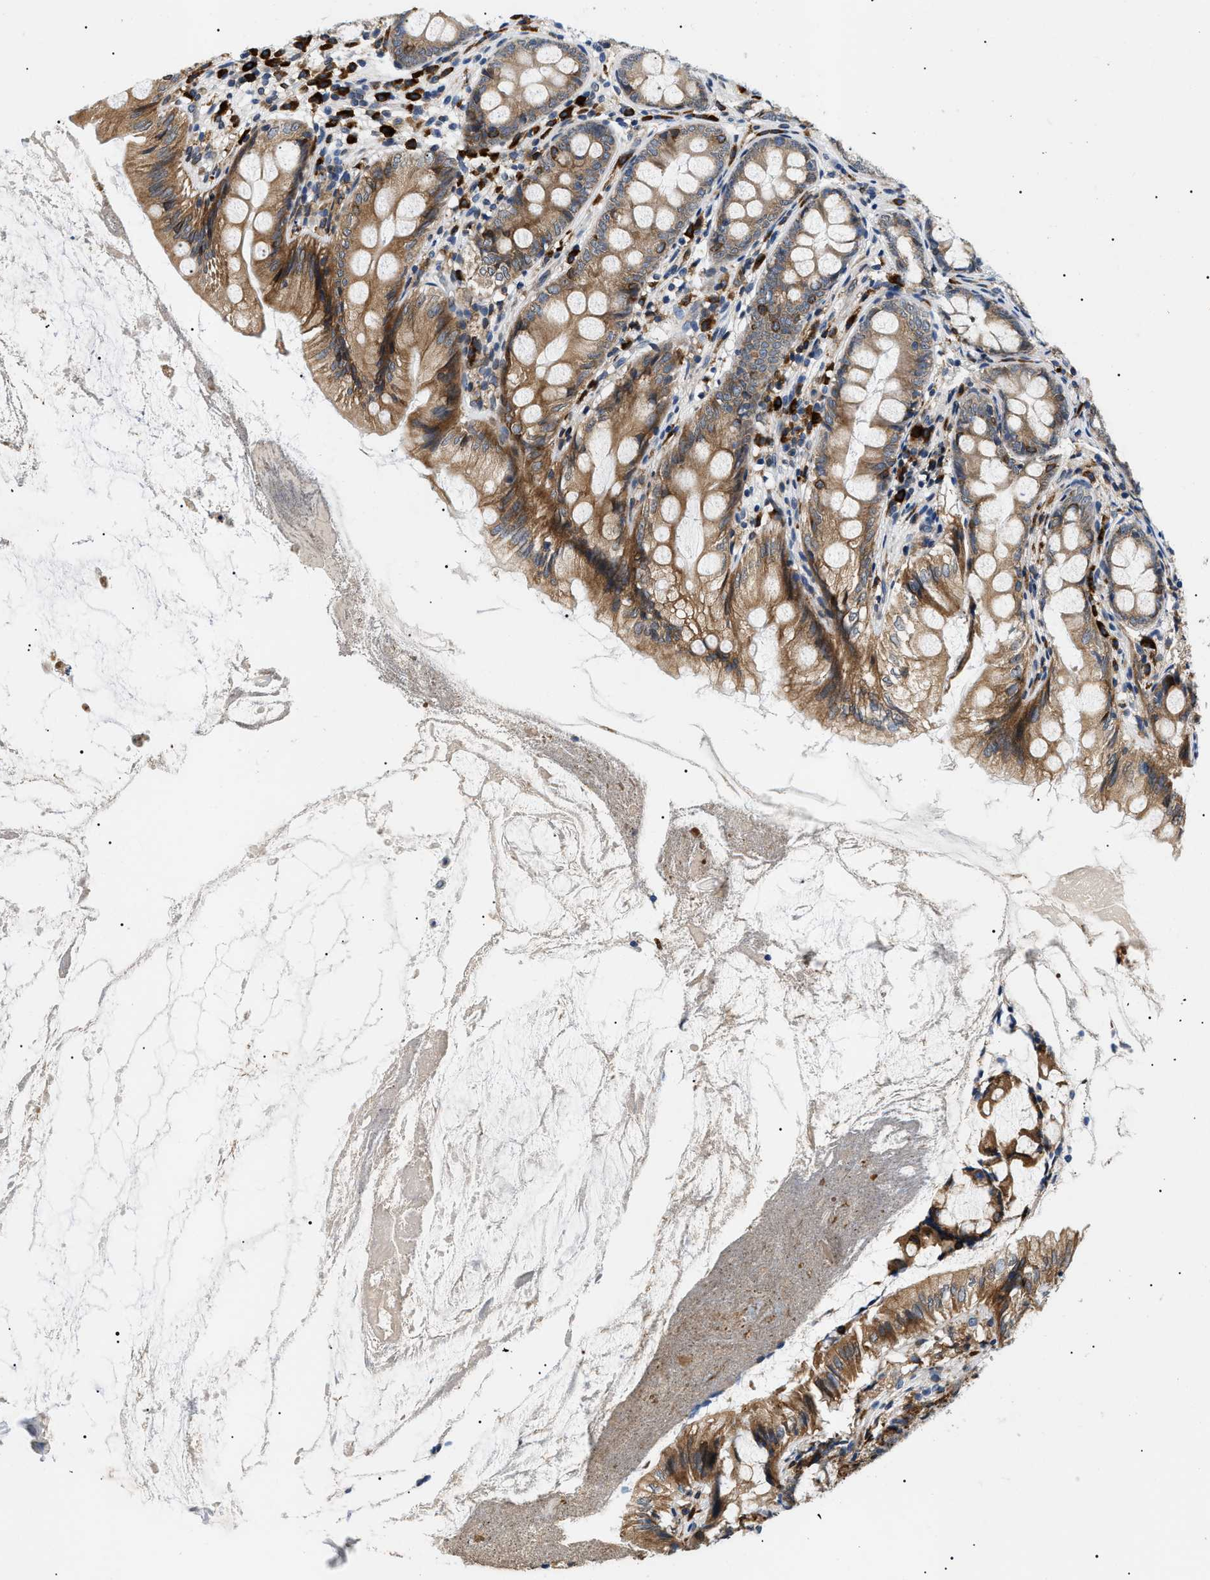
{"staining": {"intensity": "strong", "quantity": ">75%", "location": "cytoplasmic/membranous"}, "tissue": "appendix", "cell_type": "Glandular cells", "image_type": "normal", "snomed": [{"axis": "morphology", "description": "Normal tissue, NOS"}, {"axis": "topography", "description": "Appendix"}], "caption": "Immunohistochemistry image of unremarkable human appendix stained for a protein (brown), which shows high levels of strong cytoplasmic/membranous expression in about >75% of glandular cells.", "gene": "DERL1", "patient": {"sex": "female", "age": 77}}